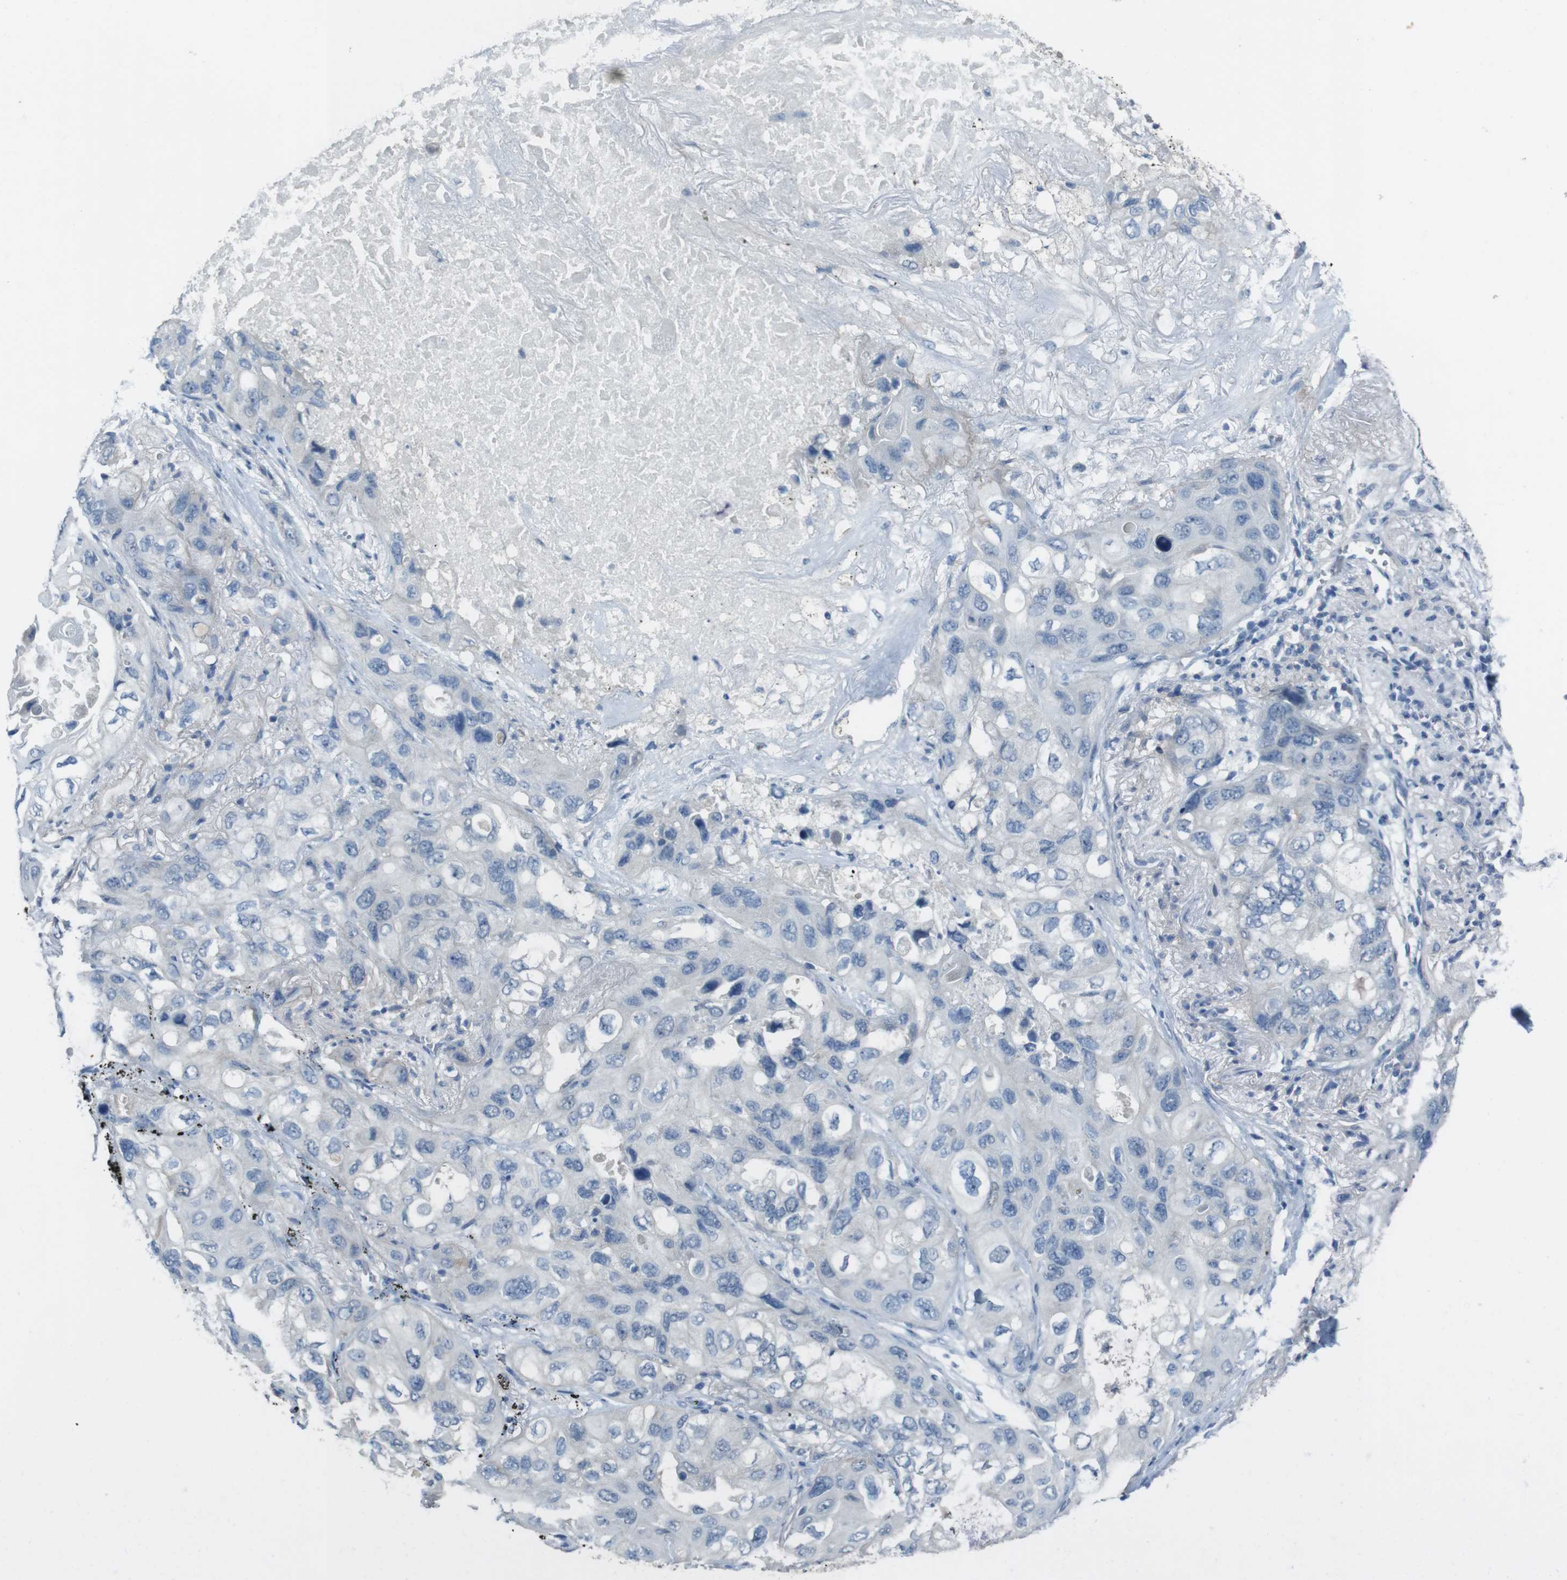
{"staining": {"intensity": "negative", "quantity": "none", "location": "none"}, "tissue": "lung cancer", "cell_type": "Tumor cells", "image_type": "cancer", "snomed": [{"axis": "morphology", "description": "Squamous cell carcinoma, NOS"}, {"axis": "topography", "description": "Lung"}], "caption": "Tumor cells show no significant protein expression in lung cancer.", "gene": "ENTPD7", "patient": {"sex": "female", "age": 73}}